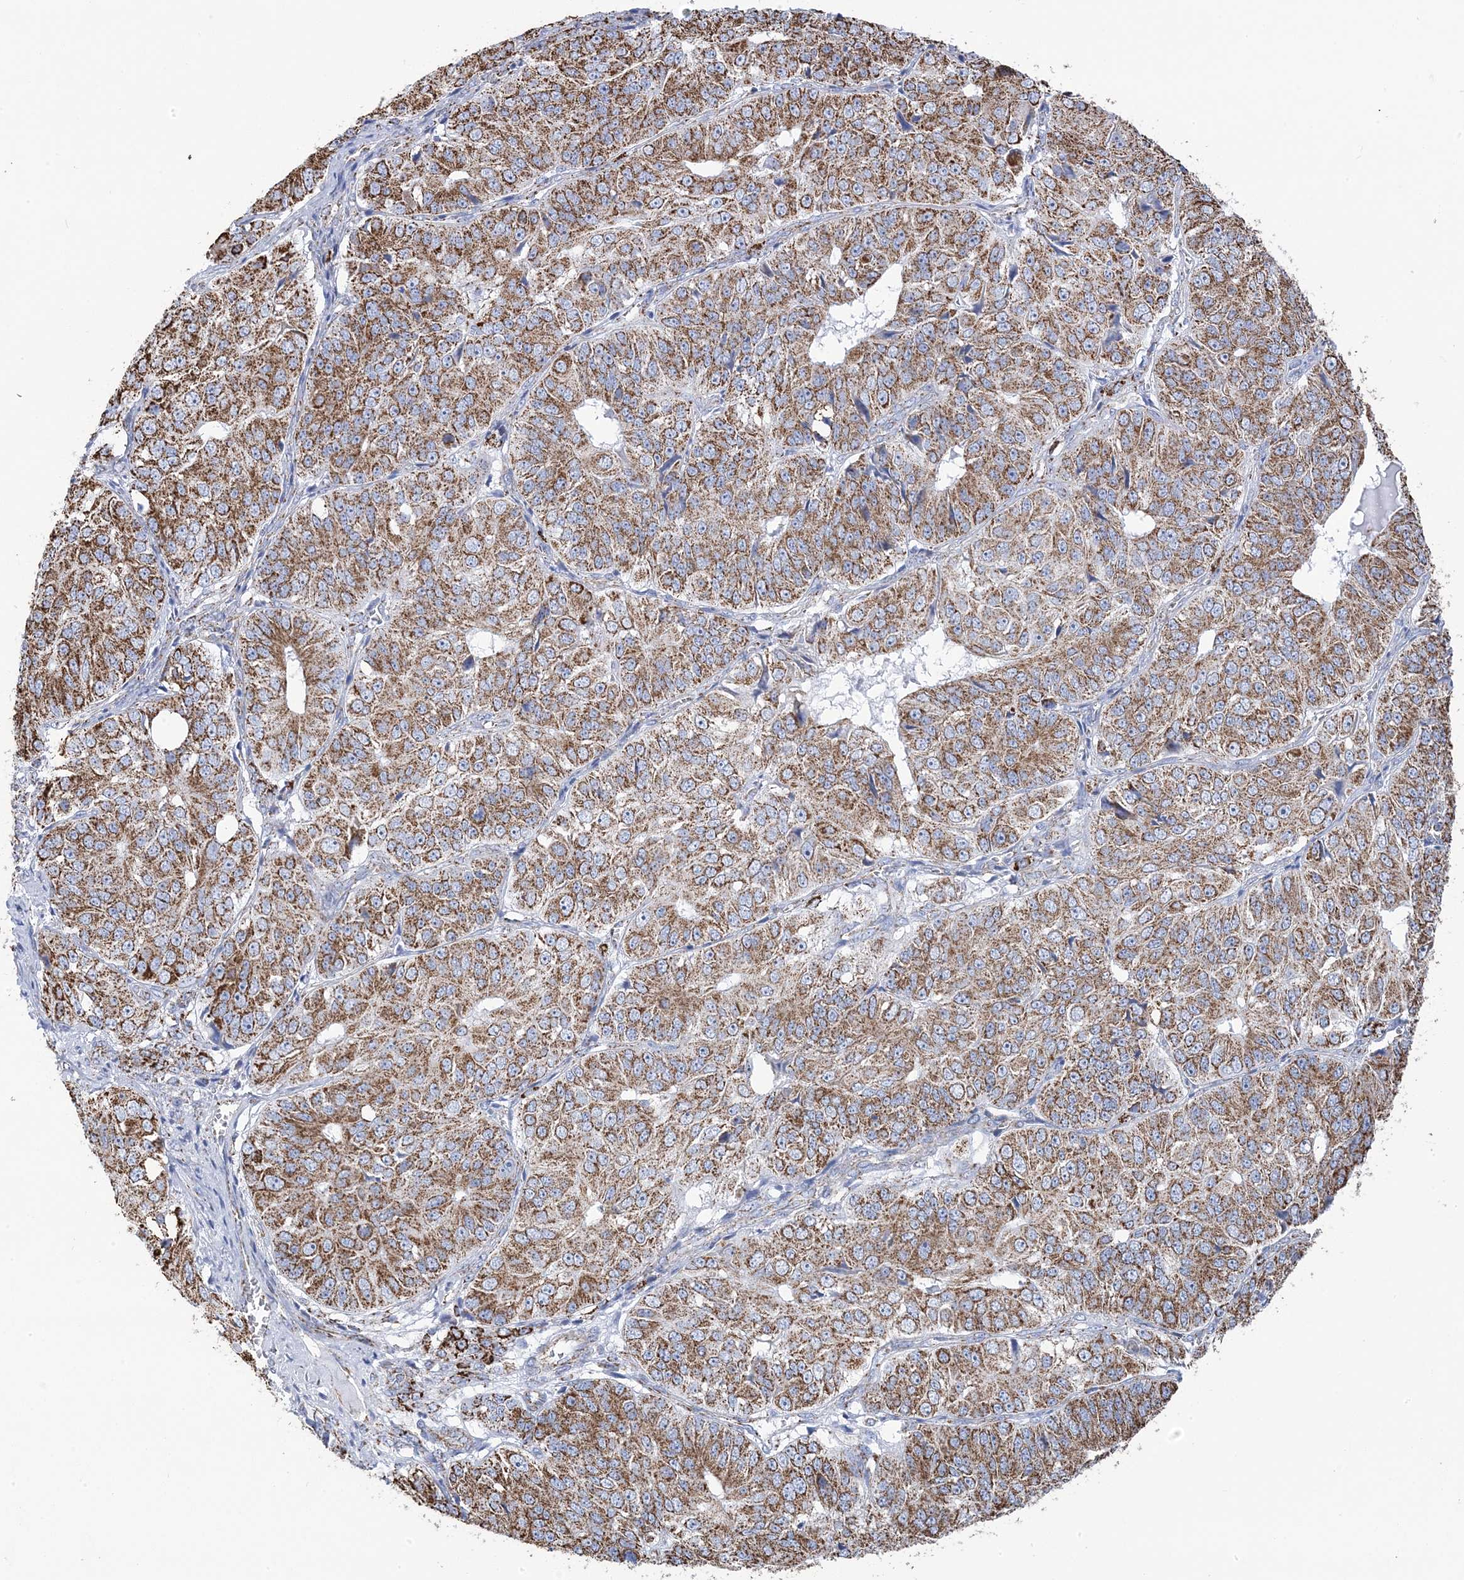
{"staining": {"intensity": "moderate", "quantity": ">75%", "location": "cytoplasmic/membranous"}, "tissue": "ovarian cancer", "cell_type": "Tumor cells", "image_type": "cancer", "snomed": [{"axis": "morphology", "description": "Carcinoma, endometroid"}, {"axis": "topography", "description": "Ovary"}], "caption": "Brown immunohistochemical staining in human ovarian cancer displays moderate cytoplasmic/membranous staining in about >75% of tumor cells. The staining was performed using DAB to visualize the protein expression in brown, while the nuclei were stained in blue with hematoxylin (Magnification: 20x).", "gene": "GTPBP8", "patient": {"sex": "female", "age": 51}}